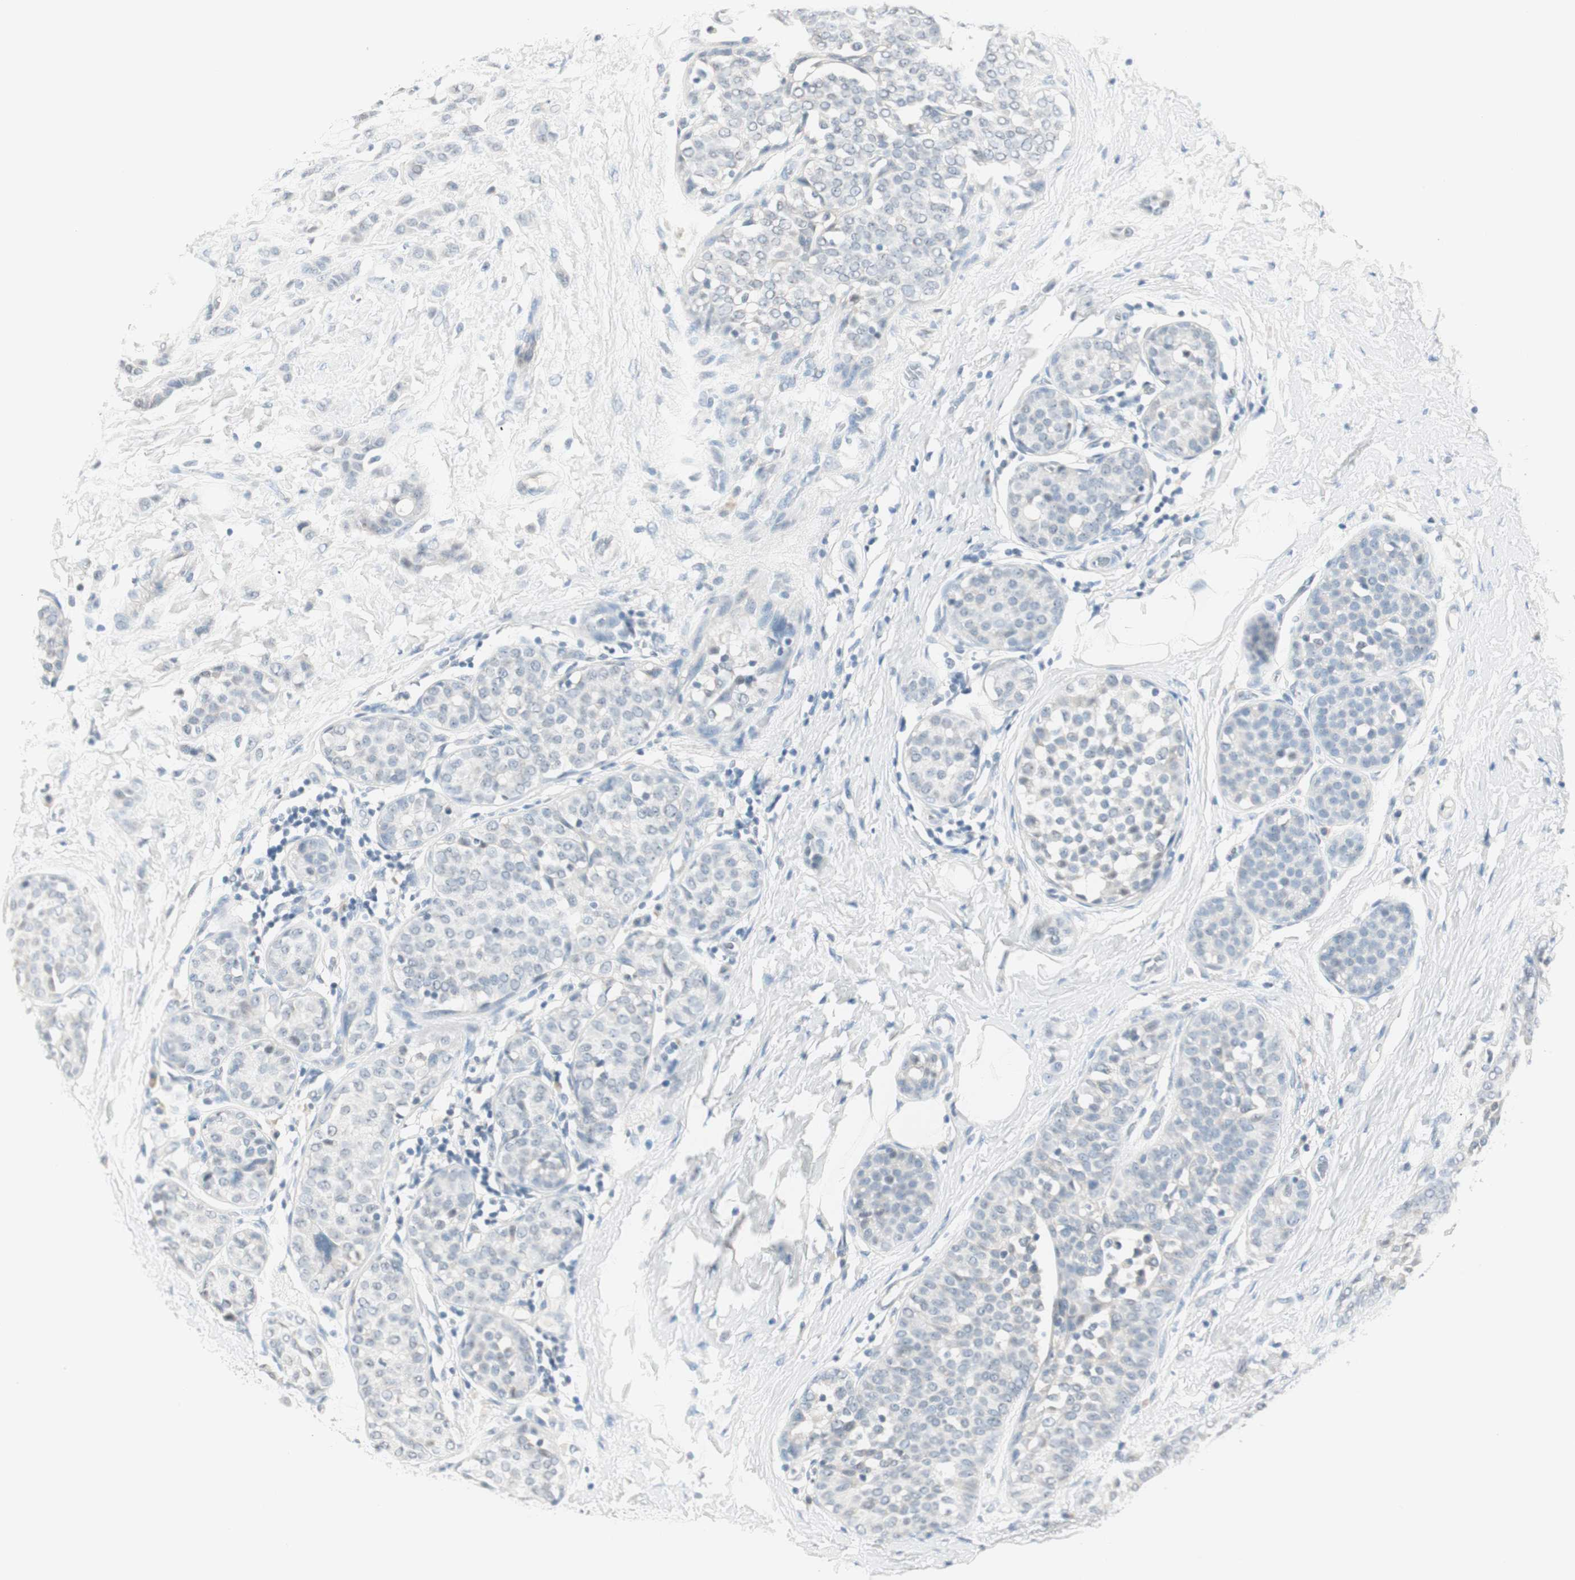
{"staining": {"intensity": "negative", "quantity": "none", "location": "none"}, "tissue": "breast cancer", "cell_type": "Tumor cells", "image_type": "cancer", "snomed": [{"axis": "morphology", "description": "Lobular carcinoma, in situ"}, {"axis": "morphology", "description": "Lobular carcinoma"}, {"axis": "topography", "description": "Breast"}], "caption": "Immunohistochemistry of lobular carcinoma (breast) displays no expression in tumor cells.", "gene": "HOXB13", "patient": {"sex": "female", "age": 41}}